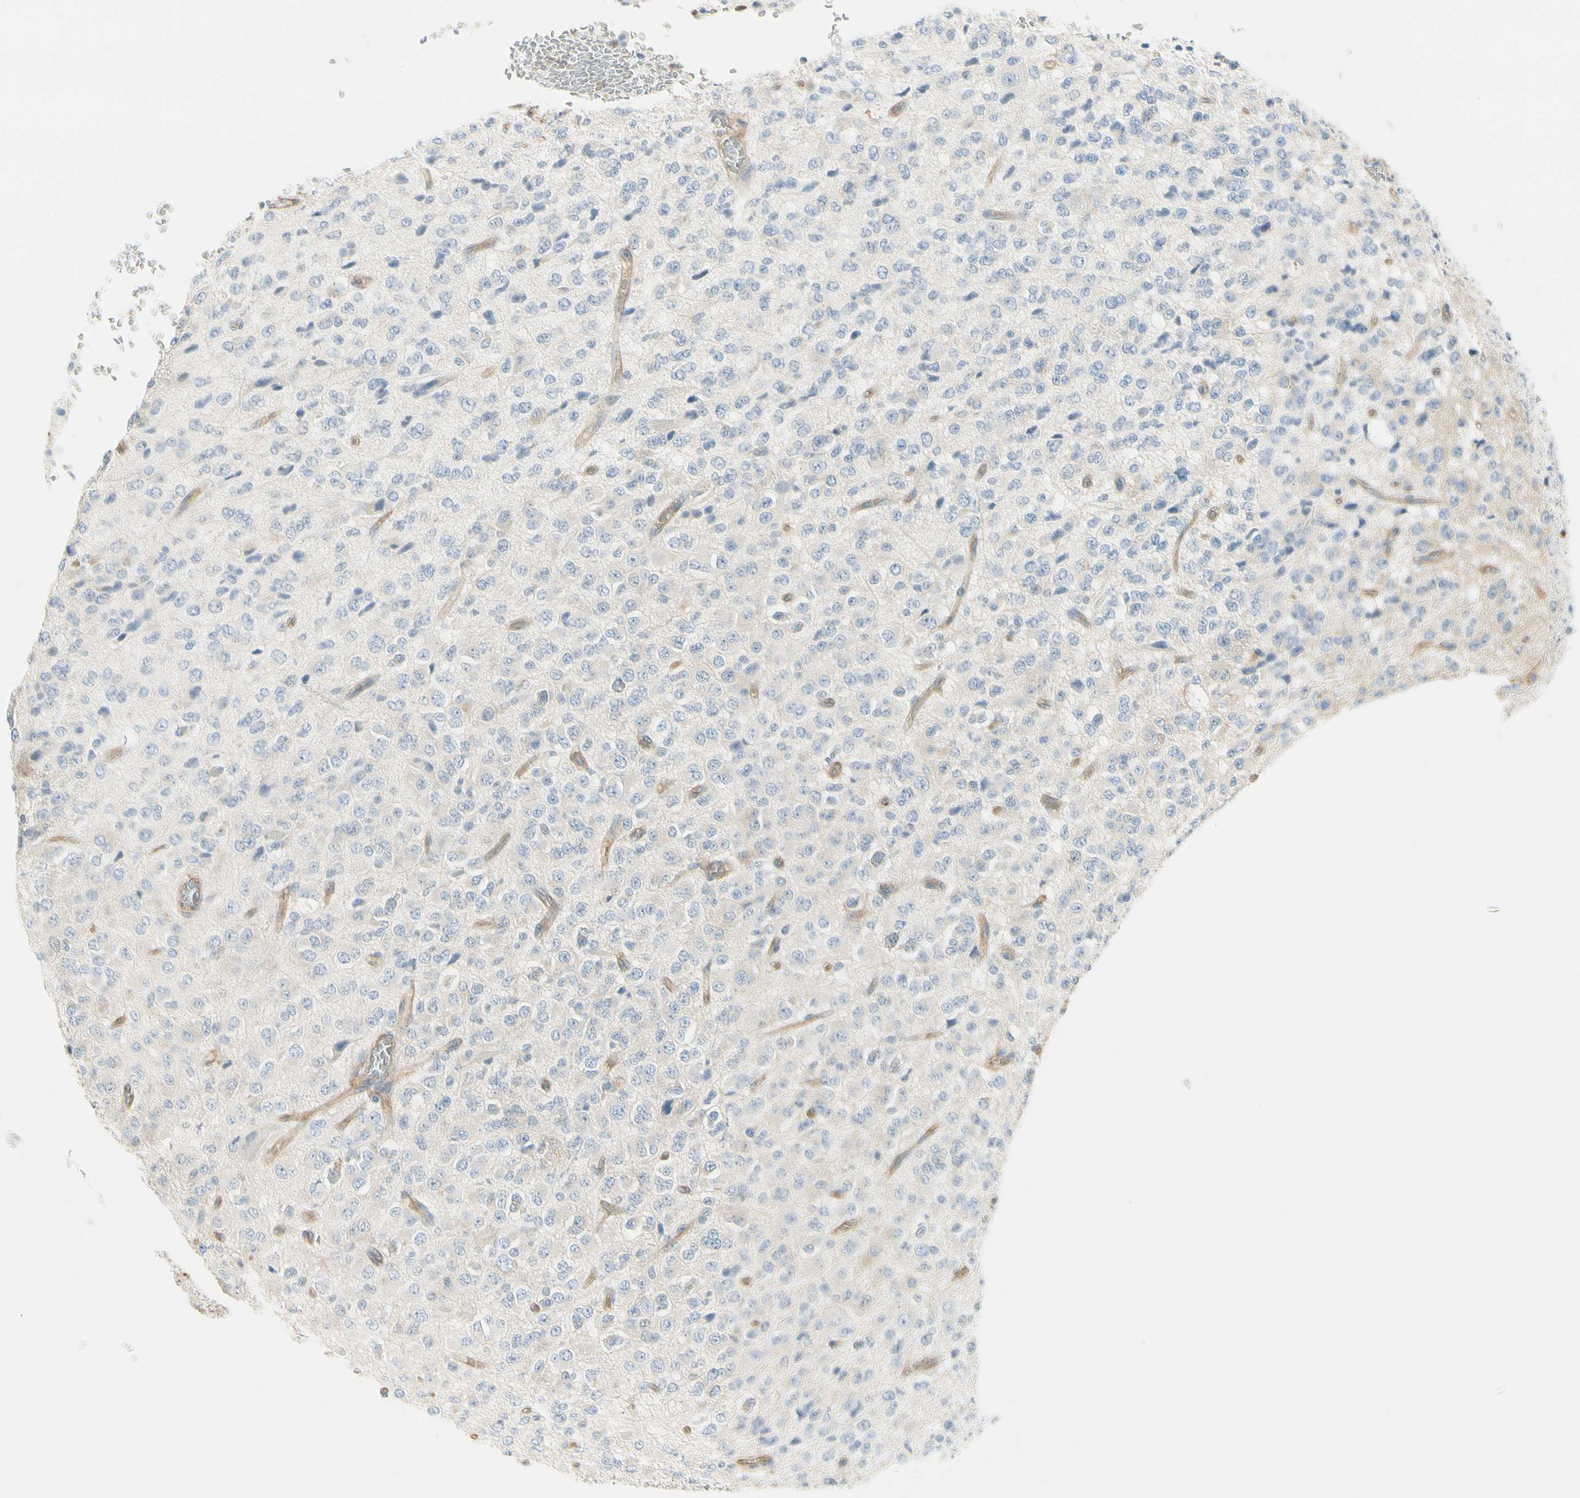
{"staining": {"intensity": "negative", "quantity": "none", "location": "none"}, "tissue": "glioma", "cell_type": "Tumor cells", "image_type": "cancer", "snomed": [{"axis": "morphology", "description": "Glioma, malignant, High grade"}, {"axis": "topography", "description": "pancreas cauda"}], "caption": "This photomicrograph is of malignant glioma (high-grade) stained with IHC to label a protein in brown with the nuclei are counter-stained blue. There is no positivity in tumor cells. (DAB IHC with hematoxylin counter stain).", "gene": "AGFG1", "patient": {"sex": "male", "age": 60}}